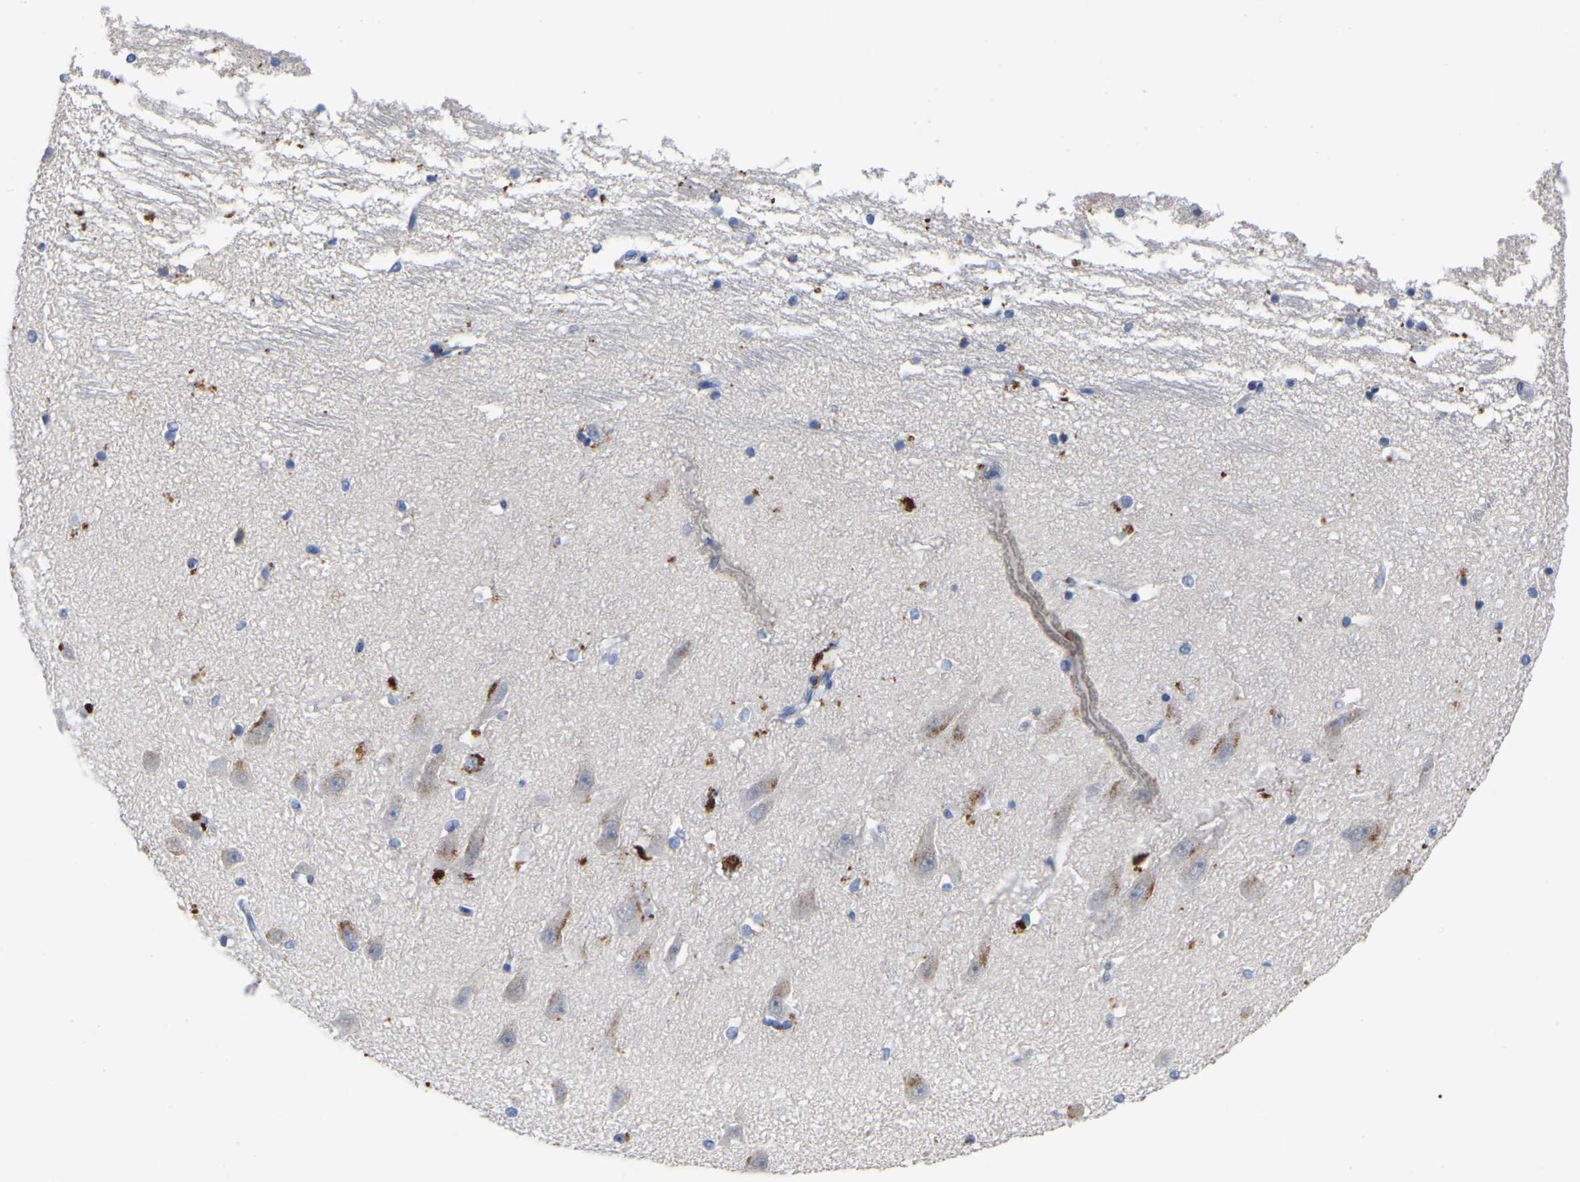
{"staining": {"intensity": "strong", "quantity": "<25%", "location": "cytoplasmic/membranous"}, "tissue": "hippocampus", "cell_type": "Glial cells", "image_type": "normal", "snomed": [{"axis": "morphology", "description": "Normal tissue, NOS"}, {"axis": "topography", "description": "Hippocampus"}], "caption": "DAB immunohistochemical staining of benign hippocampus demonstrates strong cytoplasmic/membranous protein staining in about <25% of glial cells. (brown staining indicates protein expression, while blue staining denotes nuclei).", "gene": "SMPD2", "patient": {"sex": "male", "age": 45}}